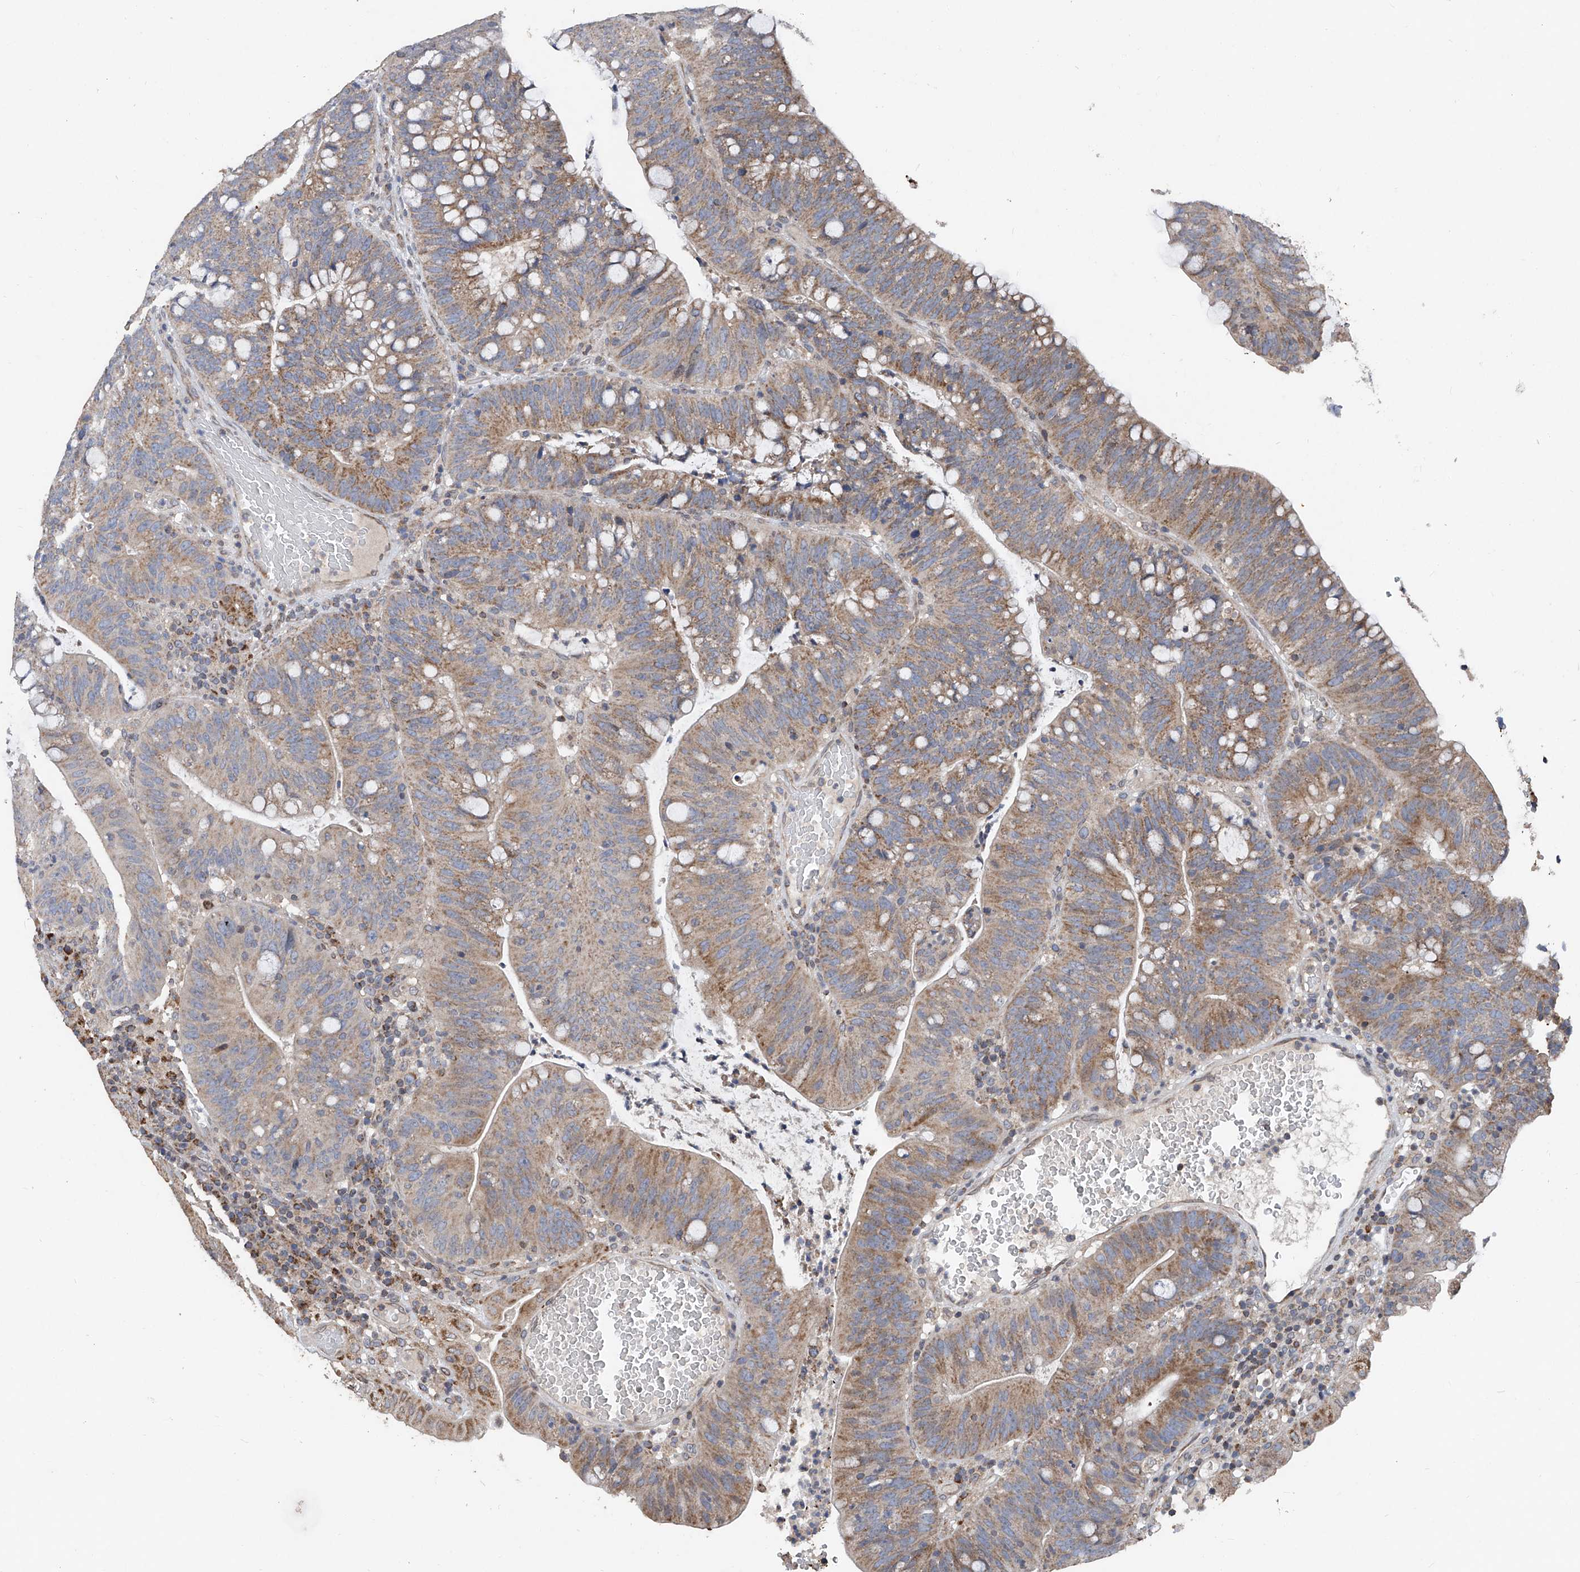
{"staining": {"intensity": "moderate", "quantity": ">75%", "location": "cytoplasmic/membranous"}, "tissue": "colorectal cancer", "cell_type": "Tumor cells", "image_type": "cancer", "snomed": [{"axis": "morphology", "description": "Adenocarcinoma, NOS"}, {"axis": "topography", "description": "Colon"}], "caption": "The immunohistochemical stain shows moderate cytoplasmic/membranous staining in tumor cells of adenocarcinoma (colorectal) tissue. The staining is performed using DAB (3,3'-diaminobenzidine) brown chromogen to label protein expression. The nuclei are counter-stained blue using hematoxylin.", "gene": "BCKDHB", "patient": {"sex": "female", "age": 66}}